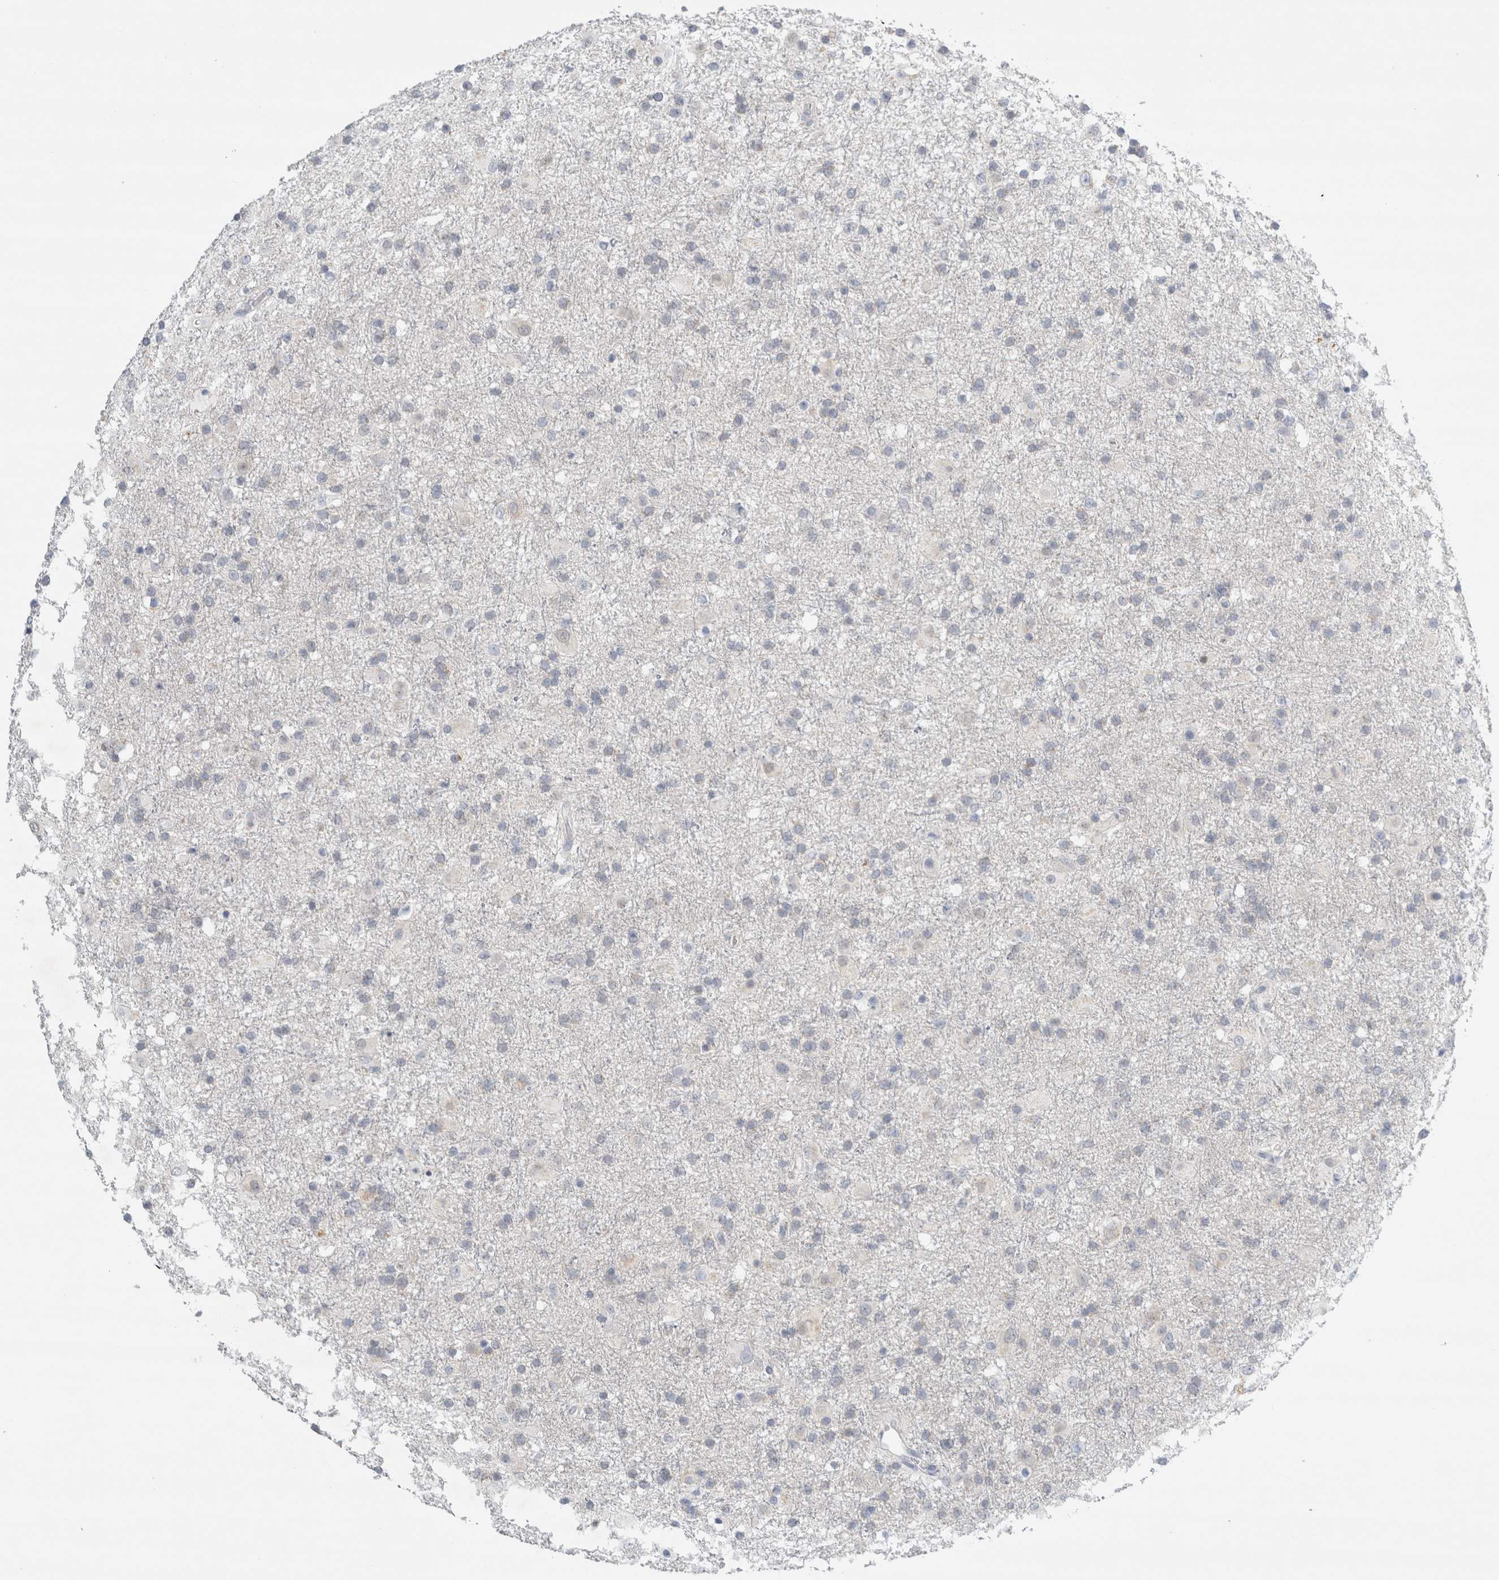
{"staining": {"intensity": "negative", "quantity": "none", "location": "none"}, "tissue": "glioma", "cell_type": "Tumor cells", "image_type": "cancer", "snomed": [{"axis": "morphology", "description": "Glioma, malignant, Low grade"}, {"axis": "topography", "description": "Brain"}], "caption": "The photomicrograph shows no significant staining in tumor cells of glioma.", "gene": "SLC22A12", "patient": {"sex": "male", "age": 65}}